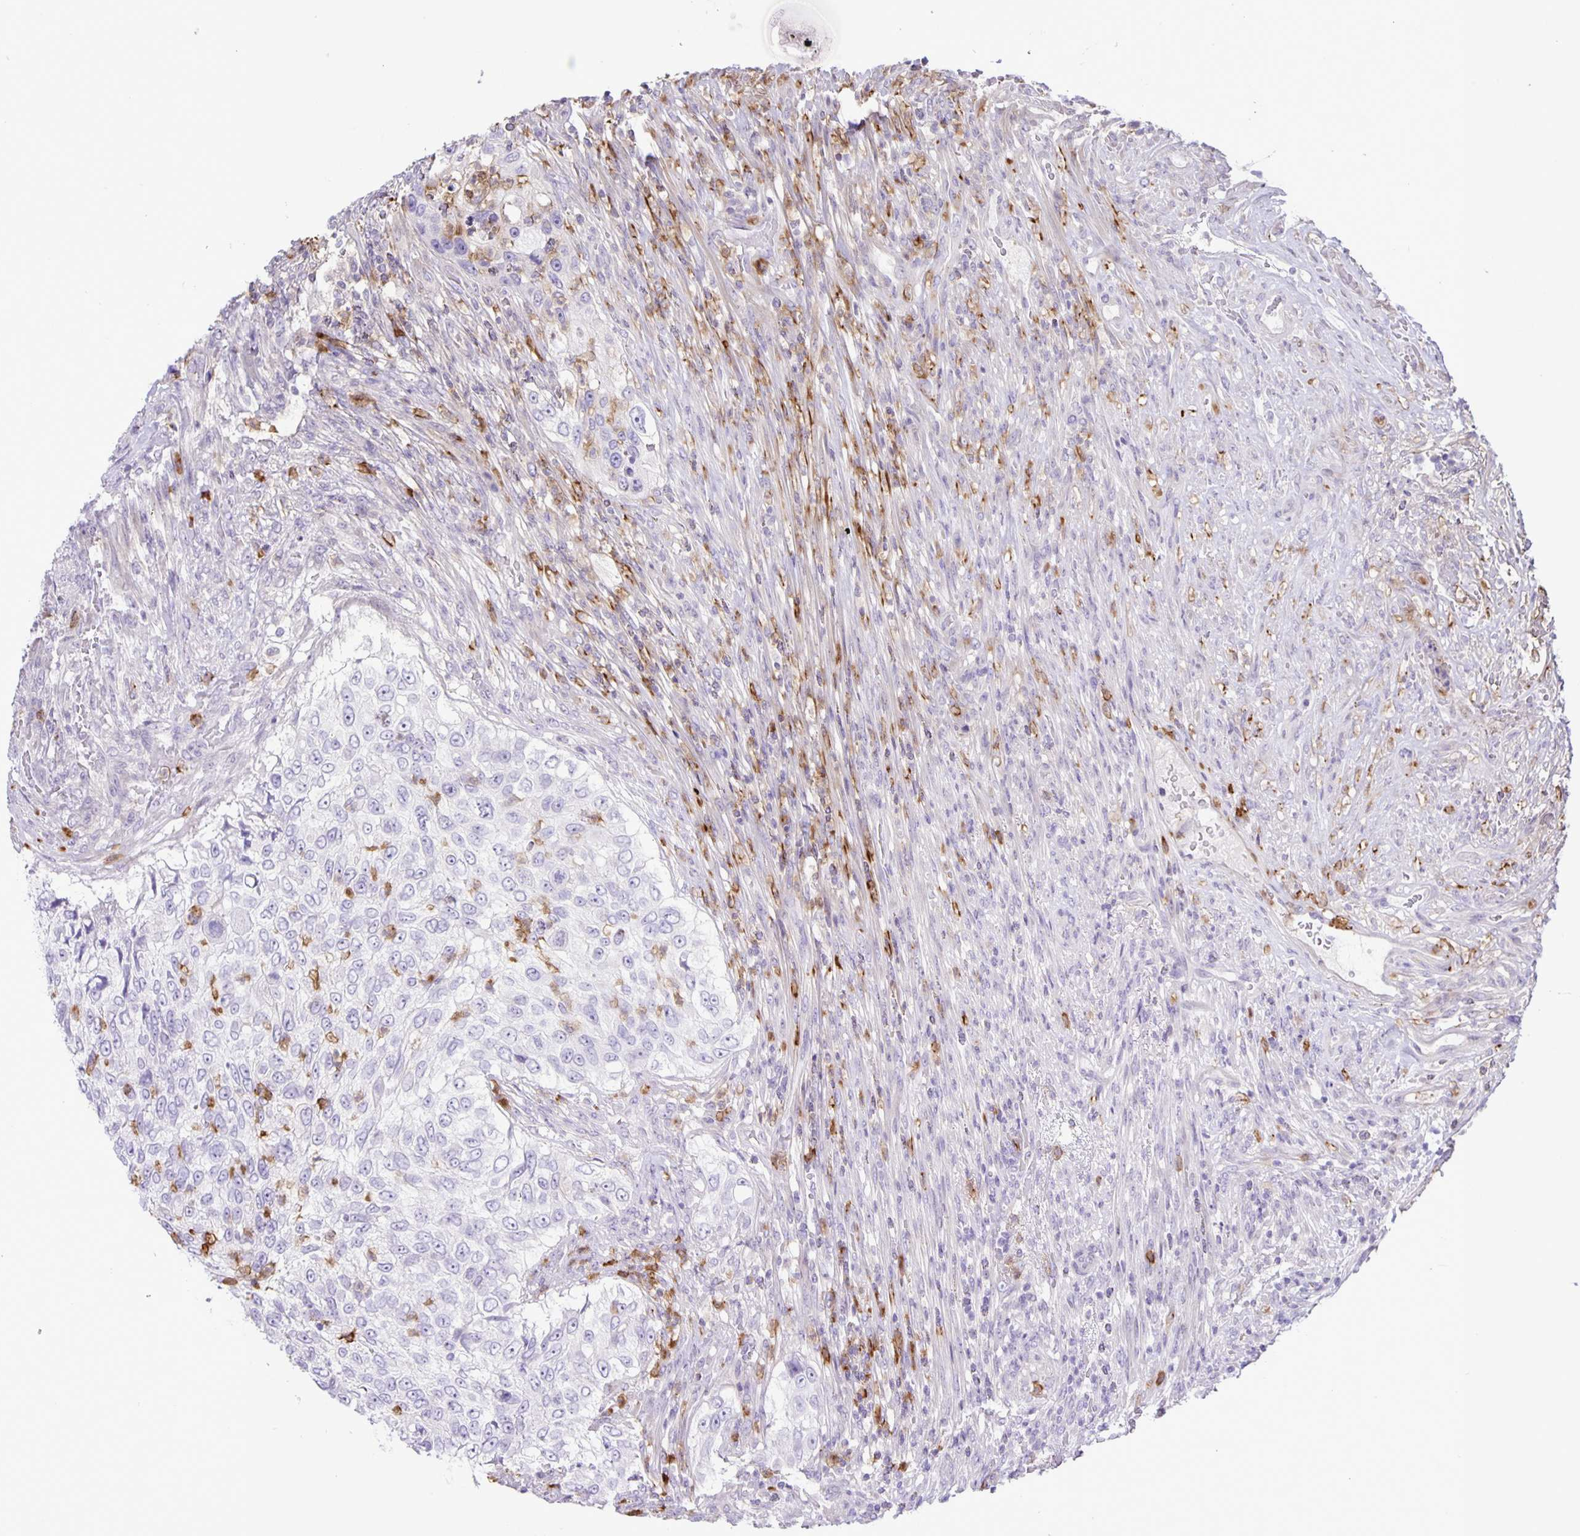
{"staining": {"intensity": "negative", "quantity": "none", "location": "none"}, "tissue": "urothelial cancer", "cell_type": "Tumor cells", "image_type": "cancer", "snomed": [{"axis": "morphology", "description": "Urothelial carcinoma, High grade"}, {"axis": "topography", "description": "Urinary bladder"}], "caption": "This is an IHC image of urothelial cancer. There is no expression in tumor cells.", "gene": "ADCK1", "patient": {"sex": "female", "age": 60}}